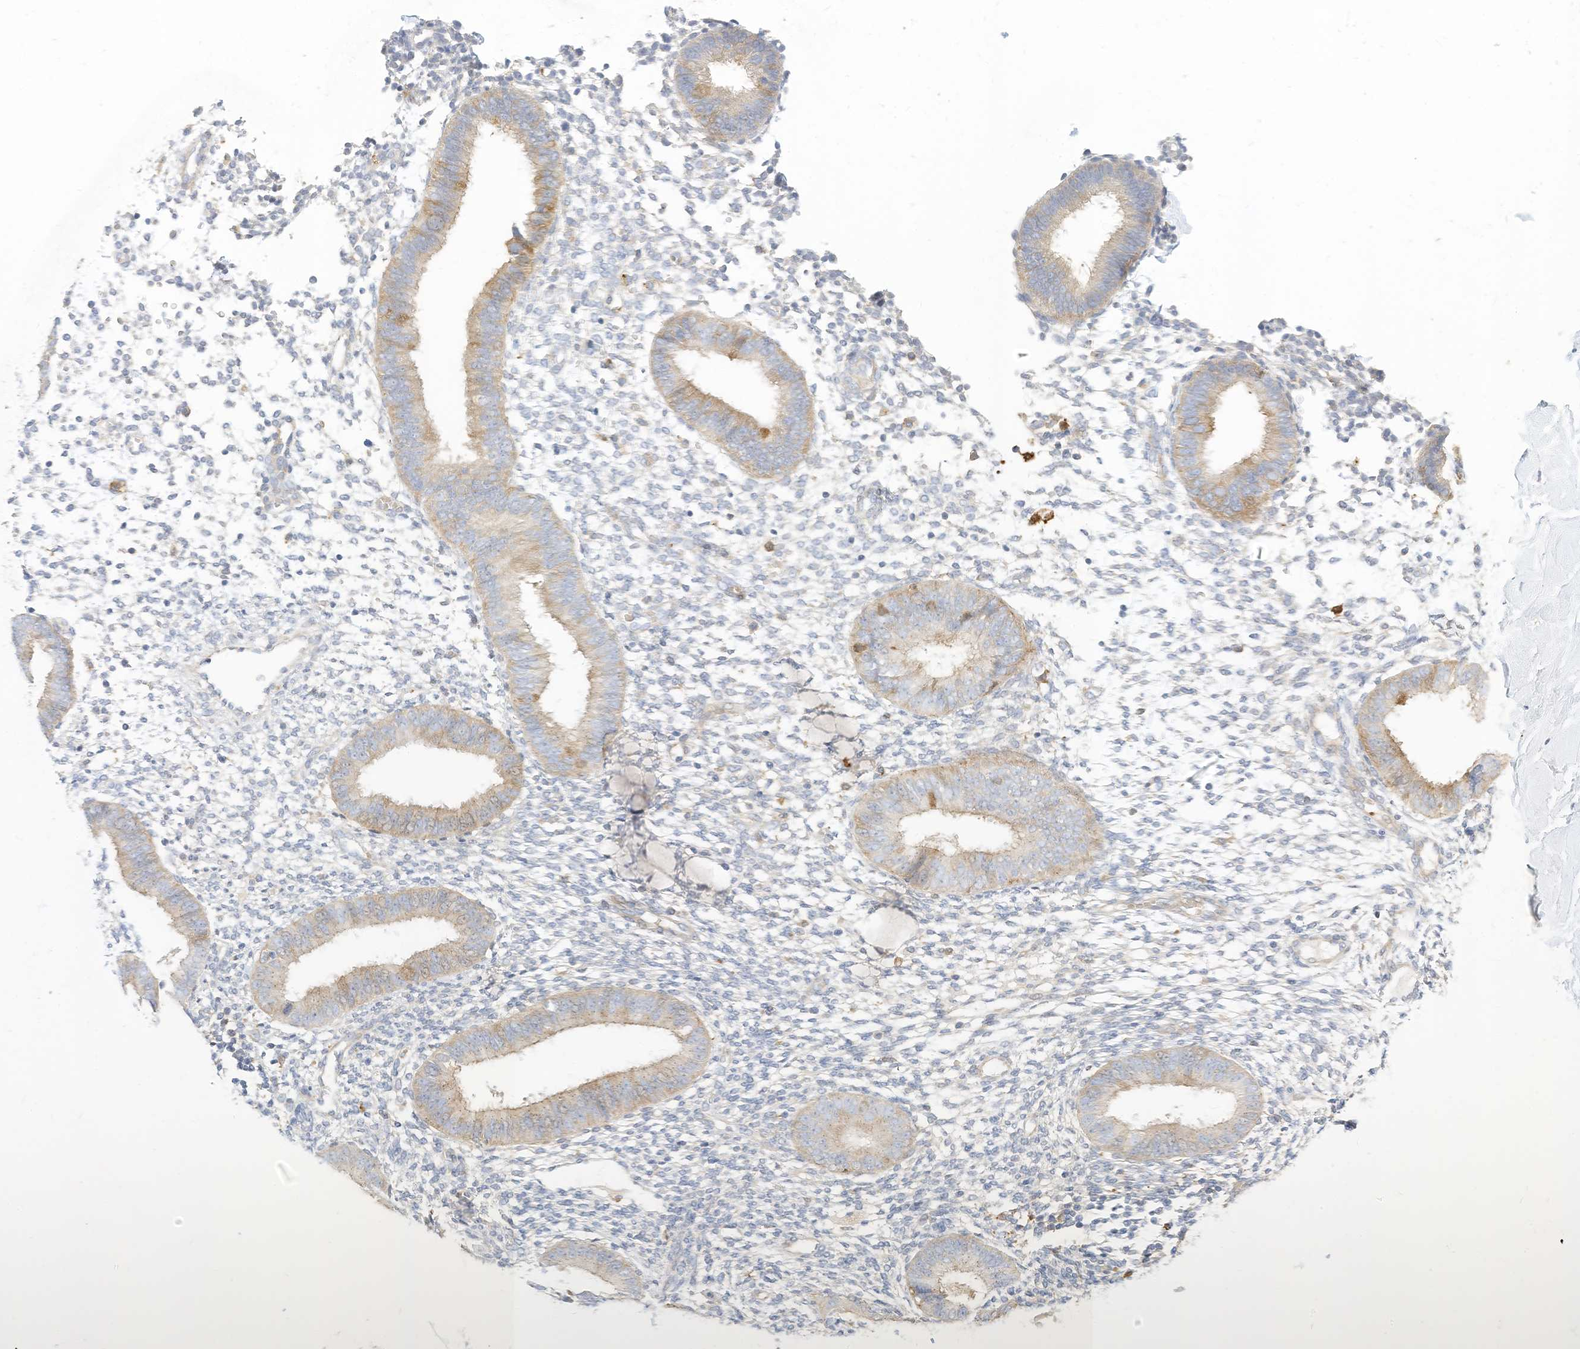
{"staining": {"intensity": "negative", "quantity": "none", "location": "none"}, "tissue": "endometrium", "cell_type": "Cells in endometrial stroma", "image_type": "normal", "snomed": [{"axis": "morphology", "description": "Normal tissue, NOS"}, {"axis": "topography", "description": "Uterus"}, {"axis": "topography", "description": "Endometrium"}], "caption": "DAB immunohistochemical staining of normal human endometrium shows no significant expression in cells in endometrial stroma.", "gene": "ATP13A1", "patient": {"sex": "female", "age": 48}}